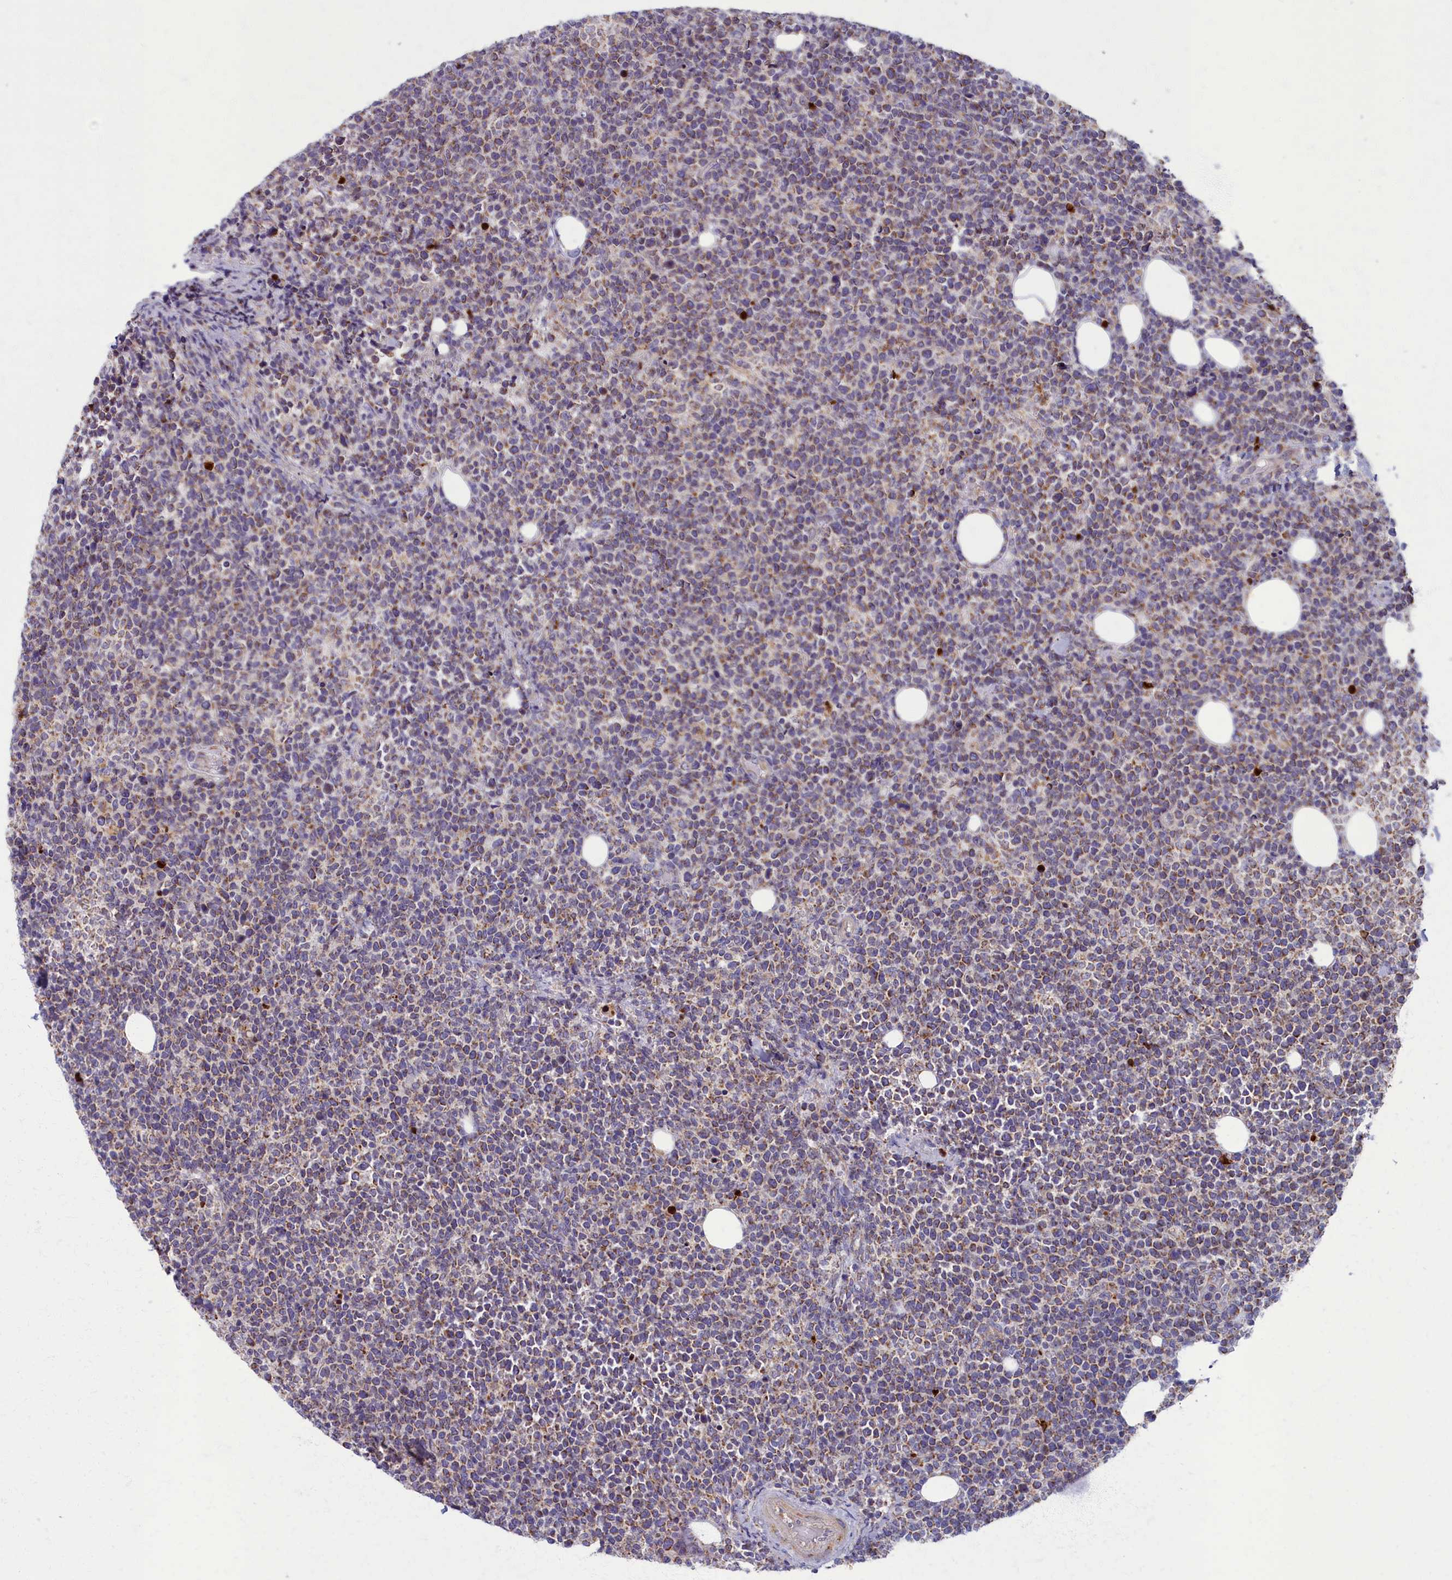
{"staining": {"intensity": "moderate", "quantity": "25%-75%", "location": "cytoplasmic/membranous"}, "tissue": "lymphoma", "cell_type": "Tumor cells", "image_type": "cancer", "snomed": [{"axis": "morphology", "description": "Malignant lymphoma, non-Hodgkin's type, High grade"}, {"axis": "topography", "description": "Lymph node"}], "caption": "Immunohistochemical staining of human lymphoma exhibits medium levels of moderate cytoplasmic/membranous staining in about 25%-75% of tumor cells.", "gene": "MRPS25", "patient": {"sex": "male", "age": 61}}